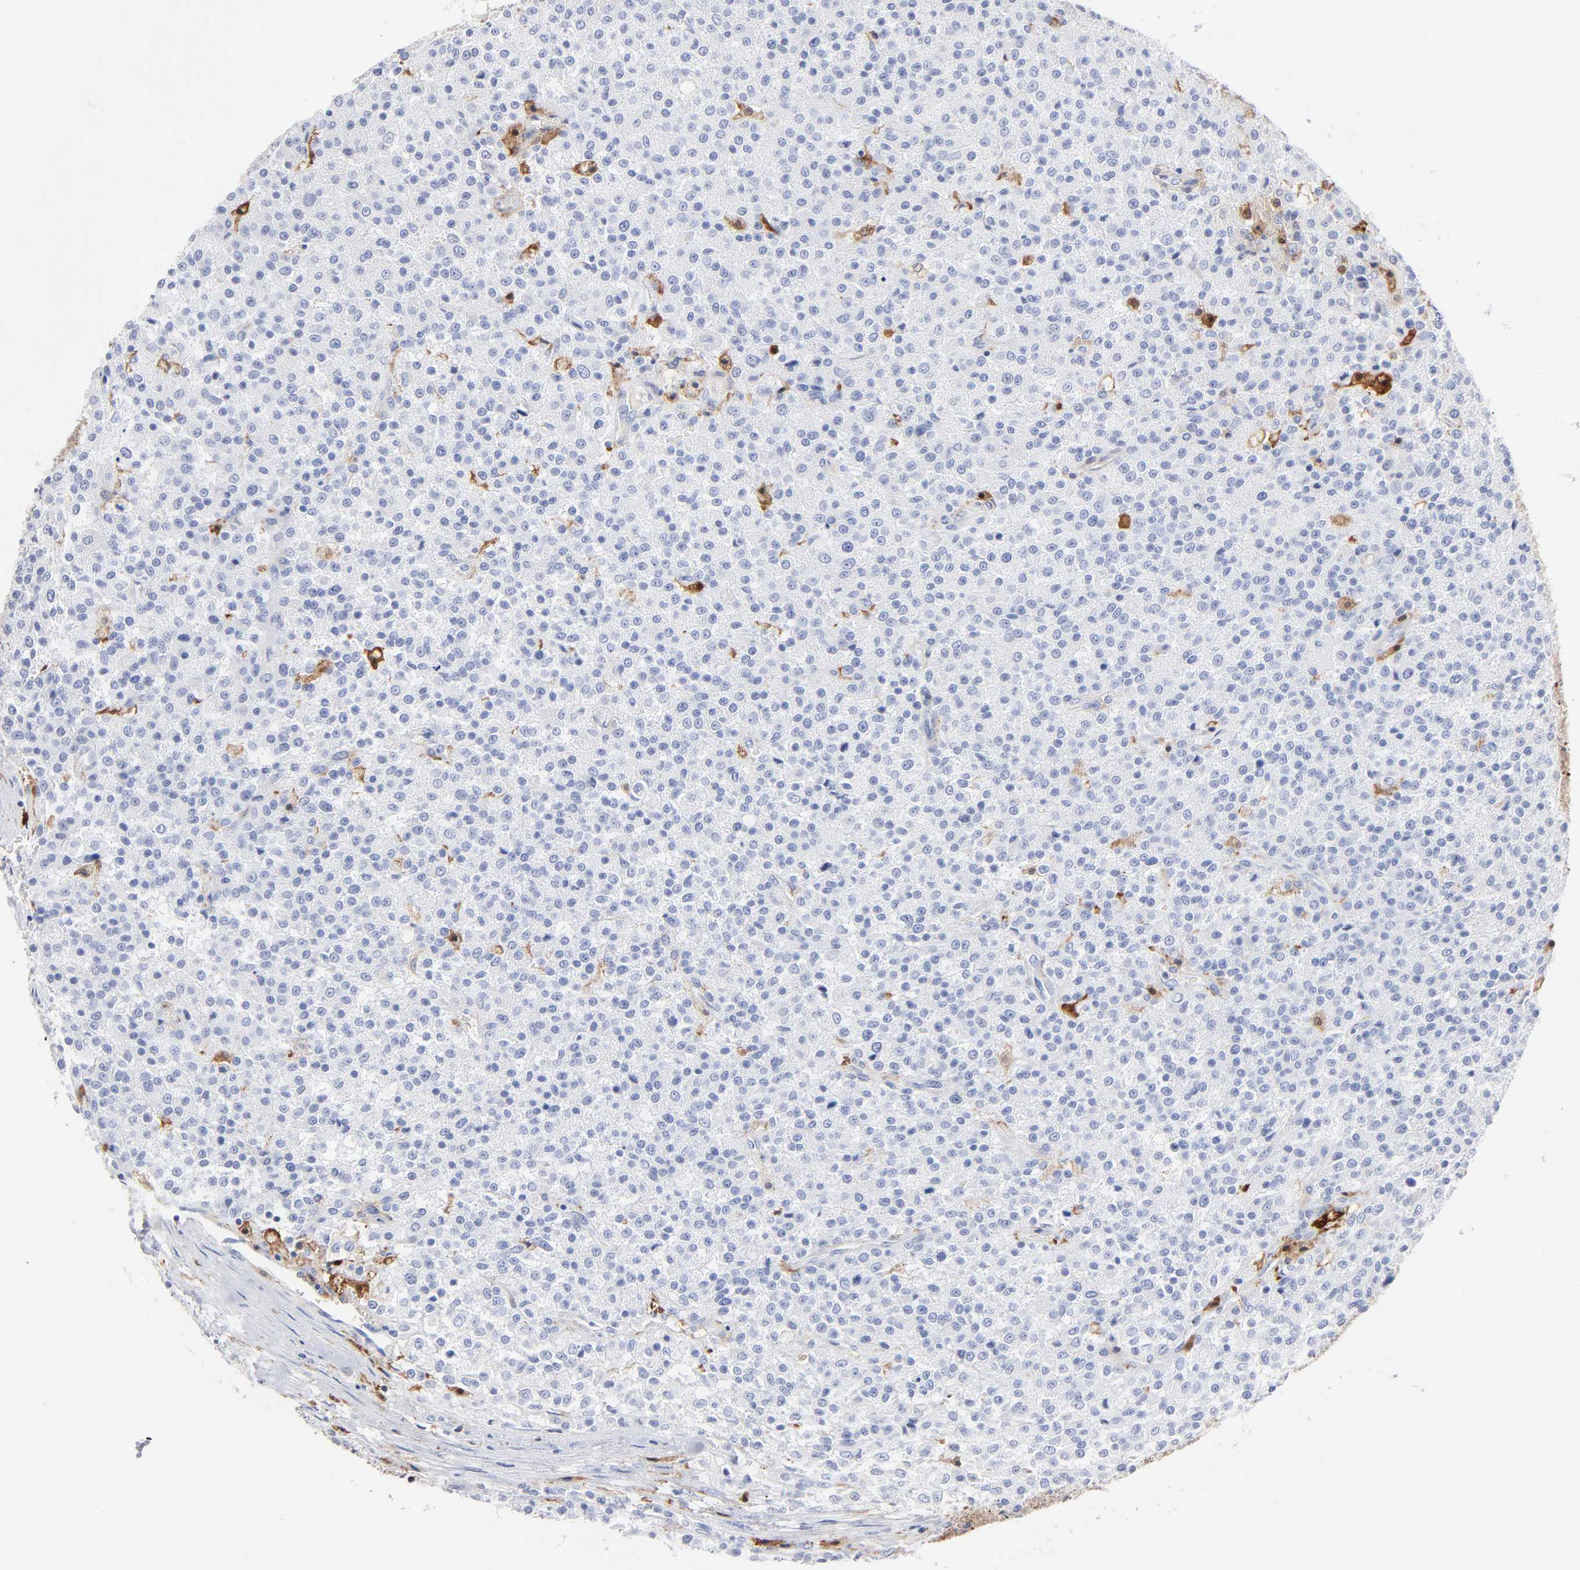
{"staining": {"intensity": "negative", "quantity": "none", "location": "none"}, "tissue": "testis cancer", "cell_type": "Tumor cells", "image_type": "cancer", "snomed": [{"axis": "morphology", "description": "Seminoma, NOS"}, {"axis": "topography", "description": "Testis"}], "caption": "Immunohistochemical staining of human seminoma (testis) demonstrates no significant positivity in tumor cells.", "gene": "IFIT2", "patient": {"sex": "male", "age": 59}}